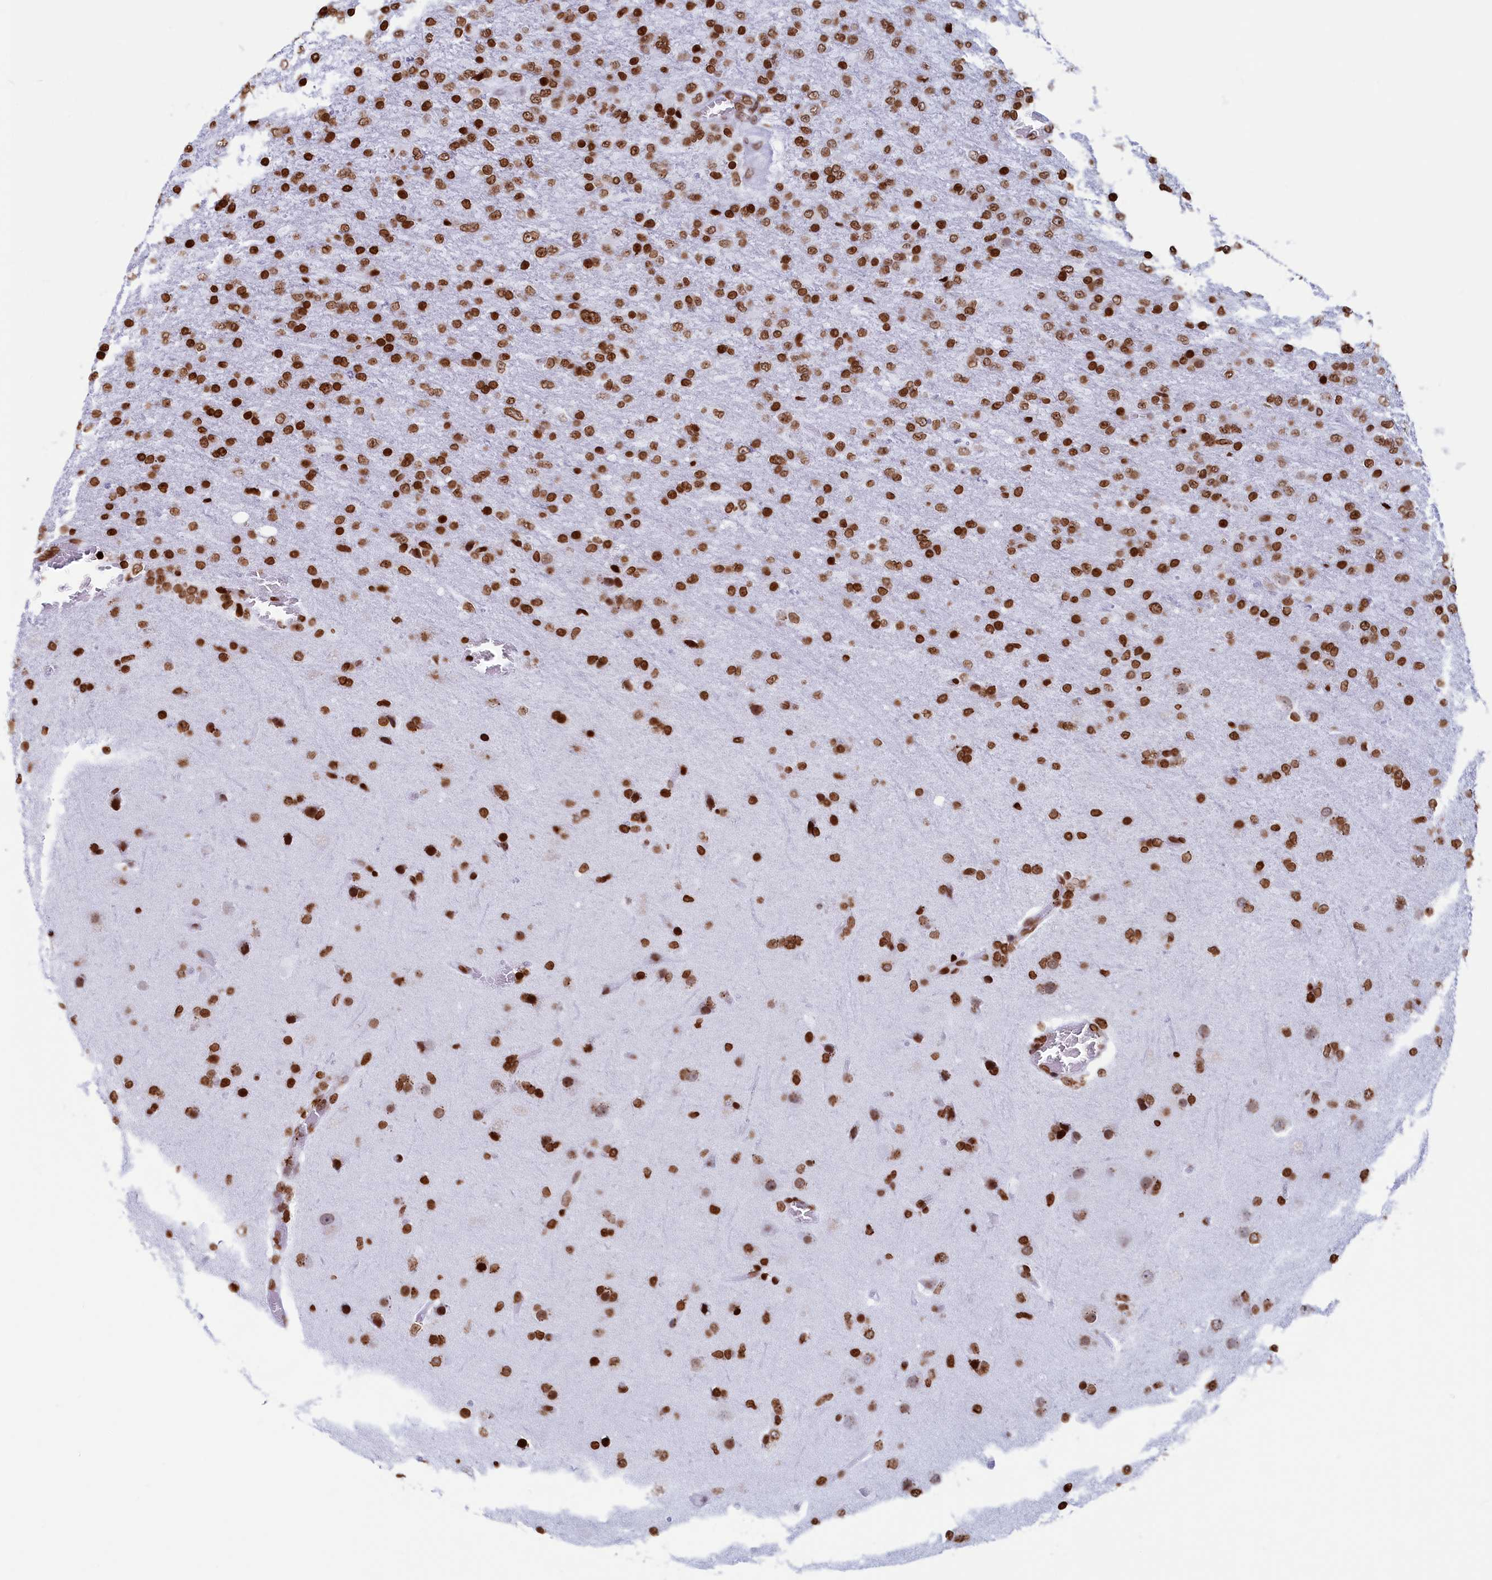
{"staining": {"intensity": "moderate", "quantity": ">75%", "location": "nuclear"}, "tissue": "glioma", "cell_type": "Tumor cells", "image_type": "cancer", "snomed": [{"axis": "morphology", "description": "Glioma, malignant, High grade"}, {"axis": "topography", "description": "Brain"}], "caption": "Protein expression analysis of glioma reveals moderate nuclear positivity in approximately >75% of tumor cells.", "gene": "APOBEC3A", "patient": {"sex": "female", "age": 74}}